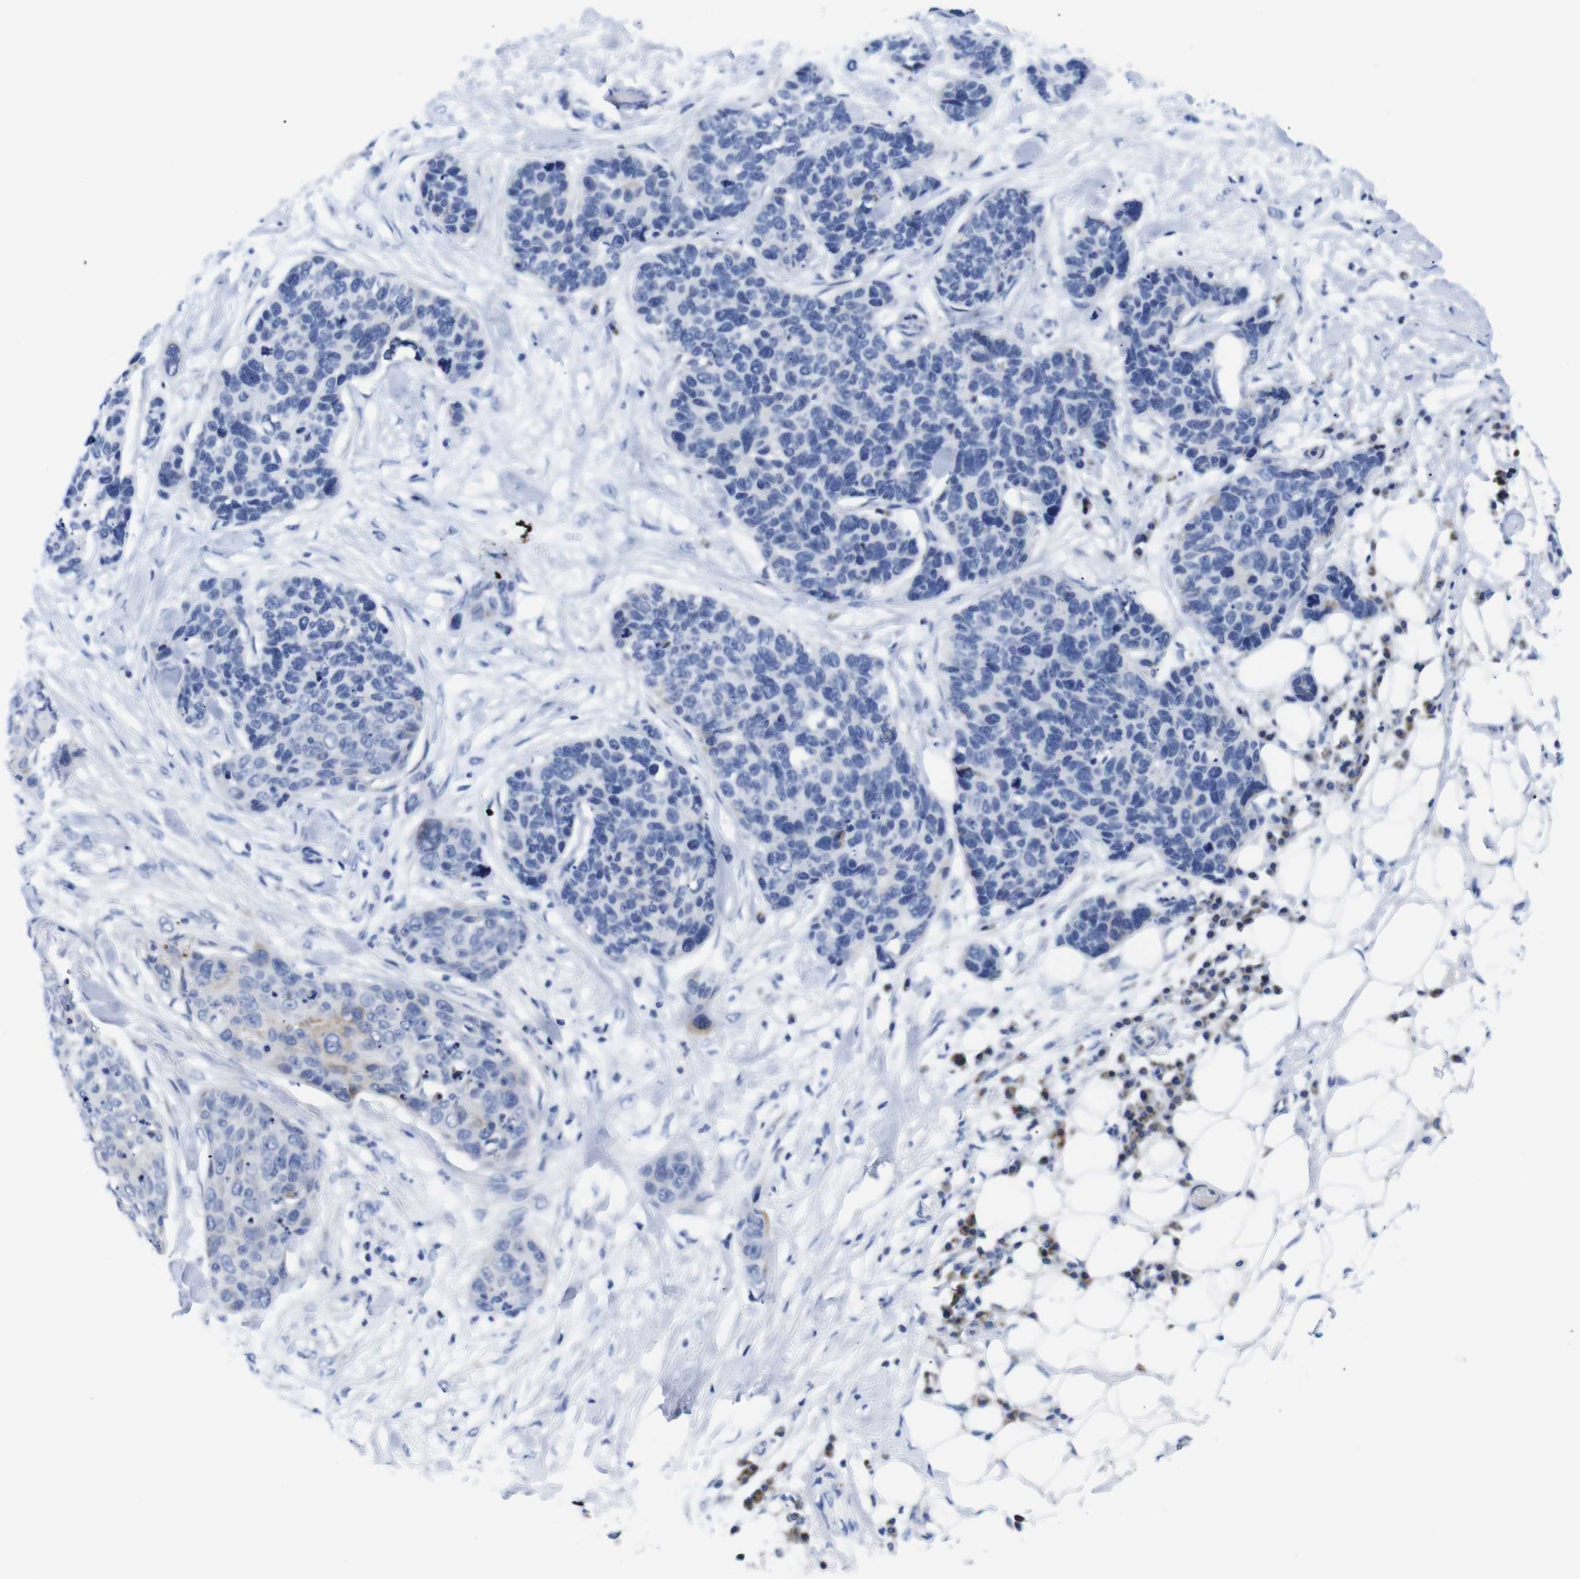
{"staining": {"intensity": "weak", "quantity": "<25%", "location": "cytoplasmic/membranous"}, "tissue": "skin cancer", "cell_type": "Tumor cells", "image_type": "cancer", "snomed": [{"axis": "morphology", "description": "Squamous cell carcinoma in situ, NOS"}, {"axis": "morphology", "description": "Squamous cell carcinoma, NOS"}, {"axis": "topography", "description": "Skin"}], "caption": "A high-resolution micrograph shows immunohistochemistry staining of squamous cell carcinoma (skin), which displays no significant expression in tumor cells.", "gene": "LRRC55", "patient": {"sex": "male", "age": 93}}